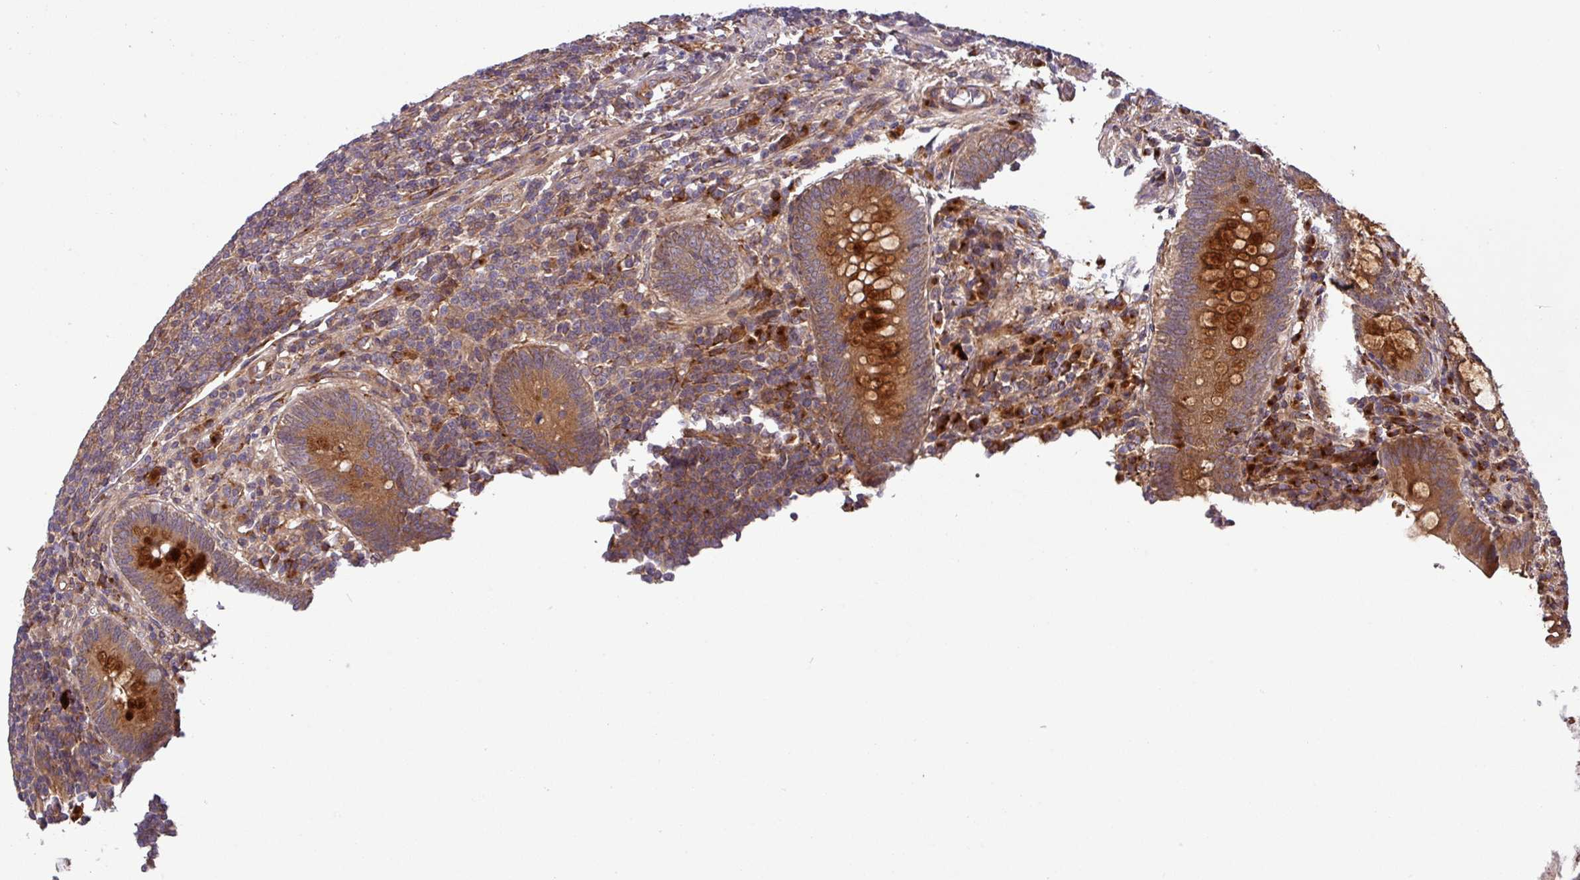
{"staining": {"intensity": "strong", "quantity": ">75%", "location": "cytoplasmic/membranous"}, "tissue": "appendix", "cell_type": "Glandular cells", "image_type": "normal", "snomed": [{"axis": "morphology", "description": "Normal tissue, NOS"}, {"axis": "topography", "description": "Appendix"}], "caption": "There is high levels of strong cytoplasmic/membranous staining in glandular cells of normal appendix, as demonstrated by immunohistochemical staining (brown color).", "gene": "ART1", "patient": {"sex": "male", "age": 83}}